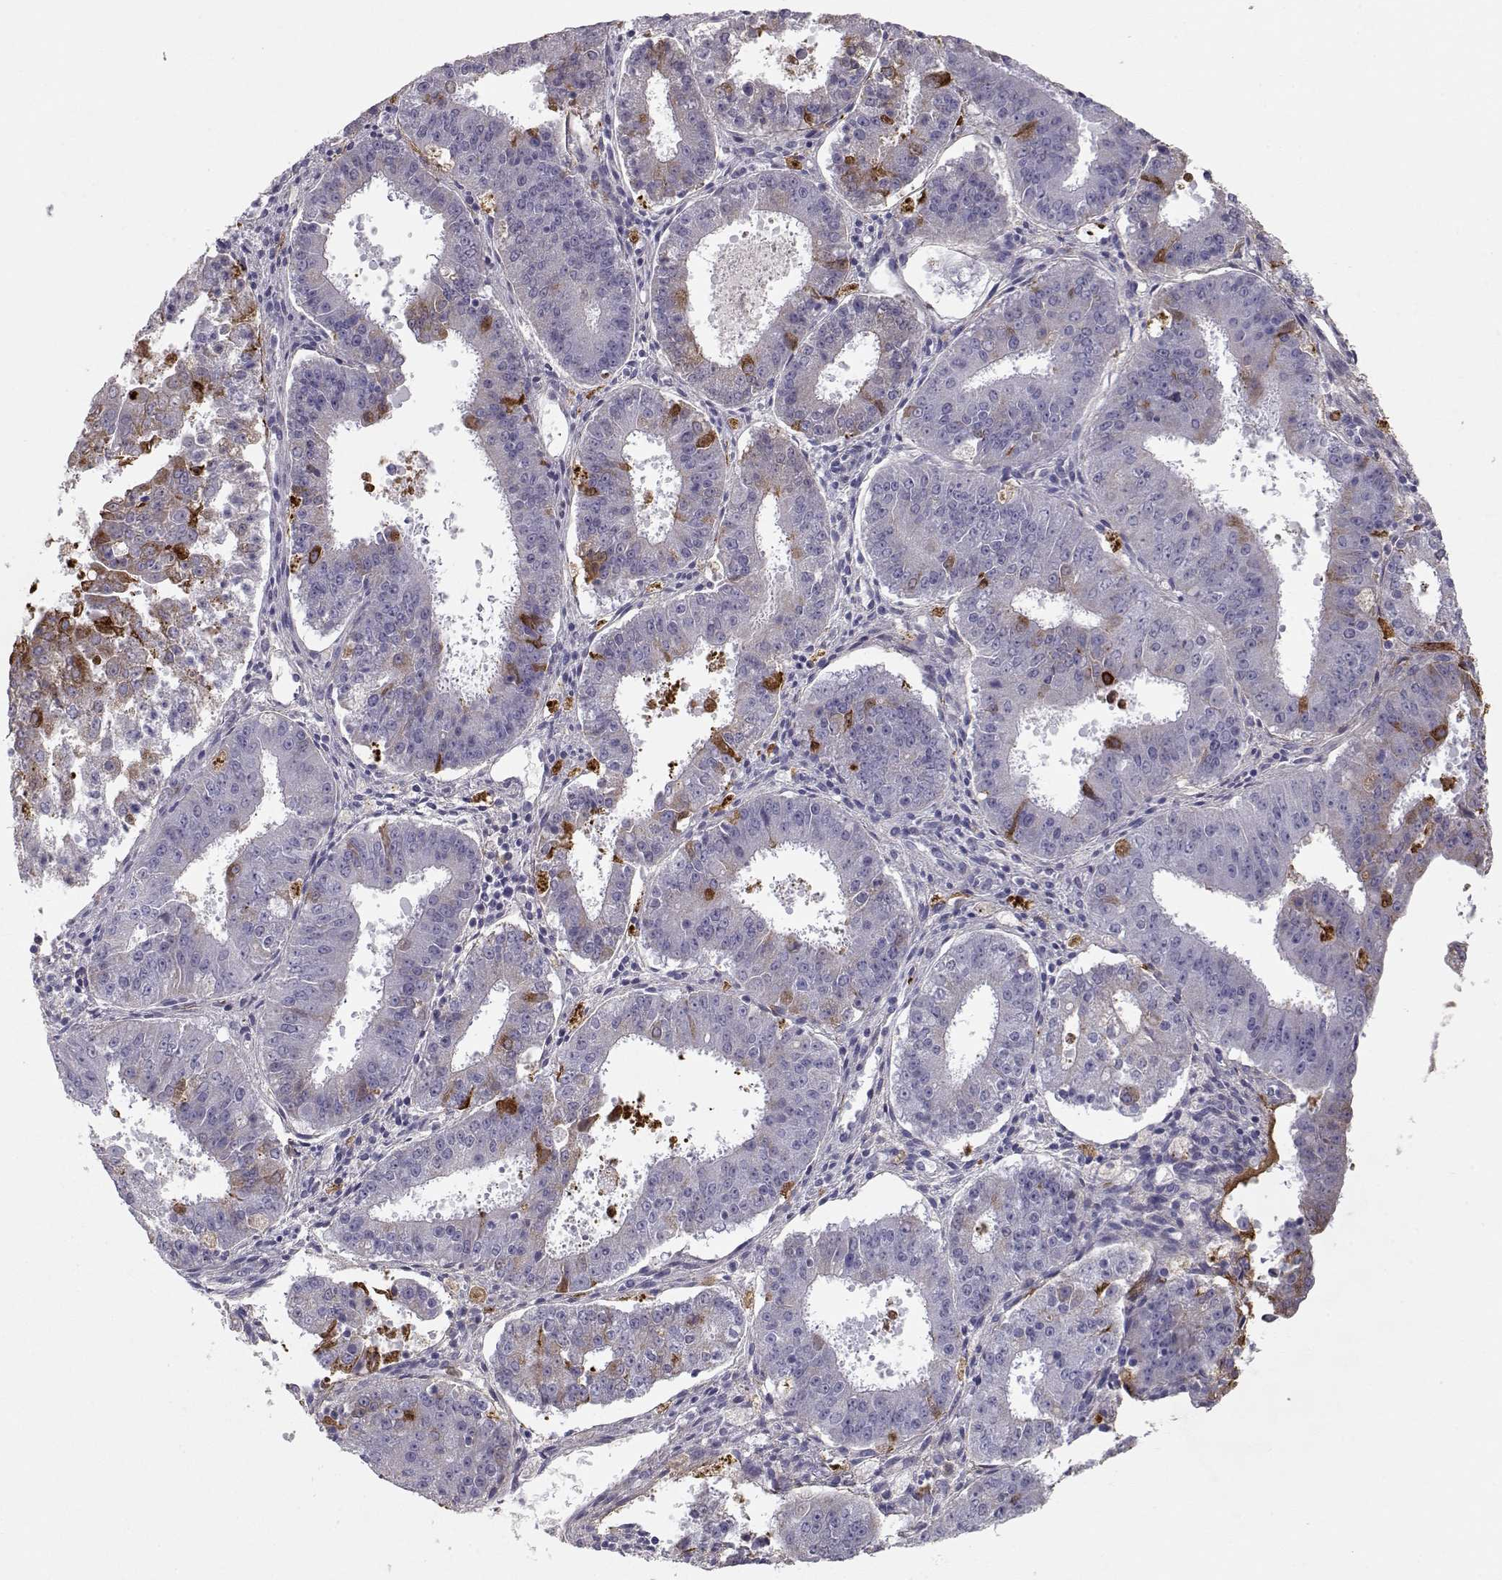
{"staining": {"intensity": "strong", "quantity": "<25%", "location": "cytoplasmic/membranous"}, "tissue": "ovarian cancer", "cell_type": "Tumor cells", "image_type": "cancer", "snomed": [{"axis": "morphology", "description": "Carcinoma, endometroid"}, {"axis": "topography", "description": "Ovary"}], "caption": "Immunohistochemical staining of human ovarian endometroid carcinoma reveals strong cytoplasmic/membranous protein expression in approximately <25% of tumor cells.", "gene": "LAMB3", "patient": {"sex": "female", "age": 42}}